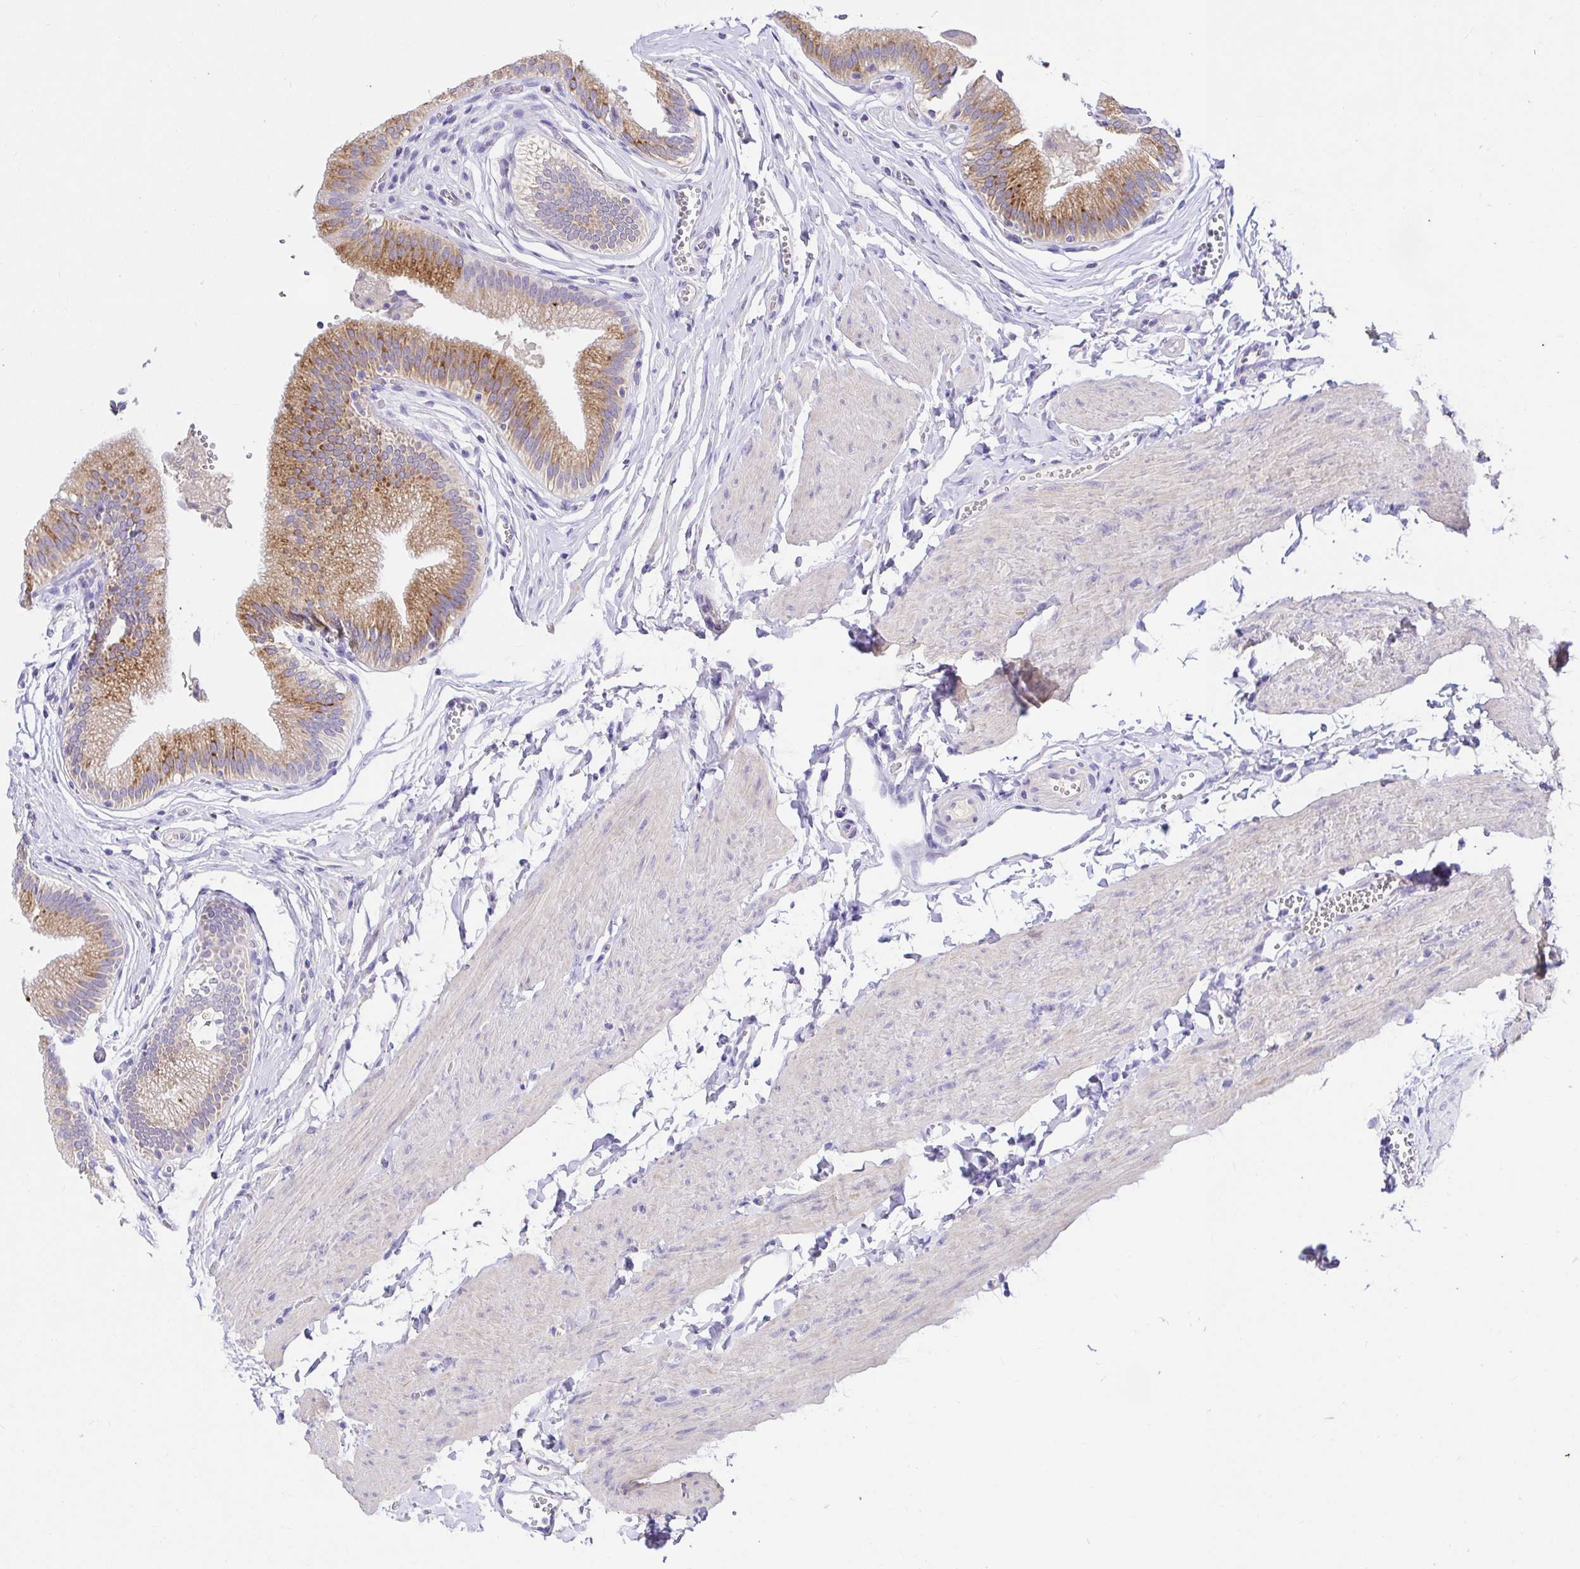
{"staining": {"intensity": "moderate", "quantity": ">75%", "location": "cytoplasmic/membranous"}, "tissue": "gallbladder", "cell_type": "Glandular cells", "image_type": "normal", "snomed": [{"axis": "morphology", "description": "Normal tissue, NOS"}, {"axis": "topography", "description": "Gallbladder"}, {"axis": "topography", "description": "Peripheral nerve tissue"}], "caption": "Immunohistochemical staining of normal human gallbladder exhibits moderate cytoplasmic/membranous protein staining in about >75% of glandular cells. Nuclei are stained in blue.", "gene": "CDO1", "patient": {"sex": "male", "age": 17}}